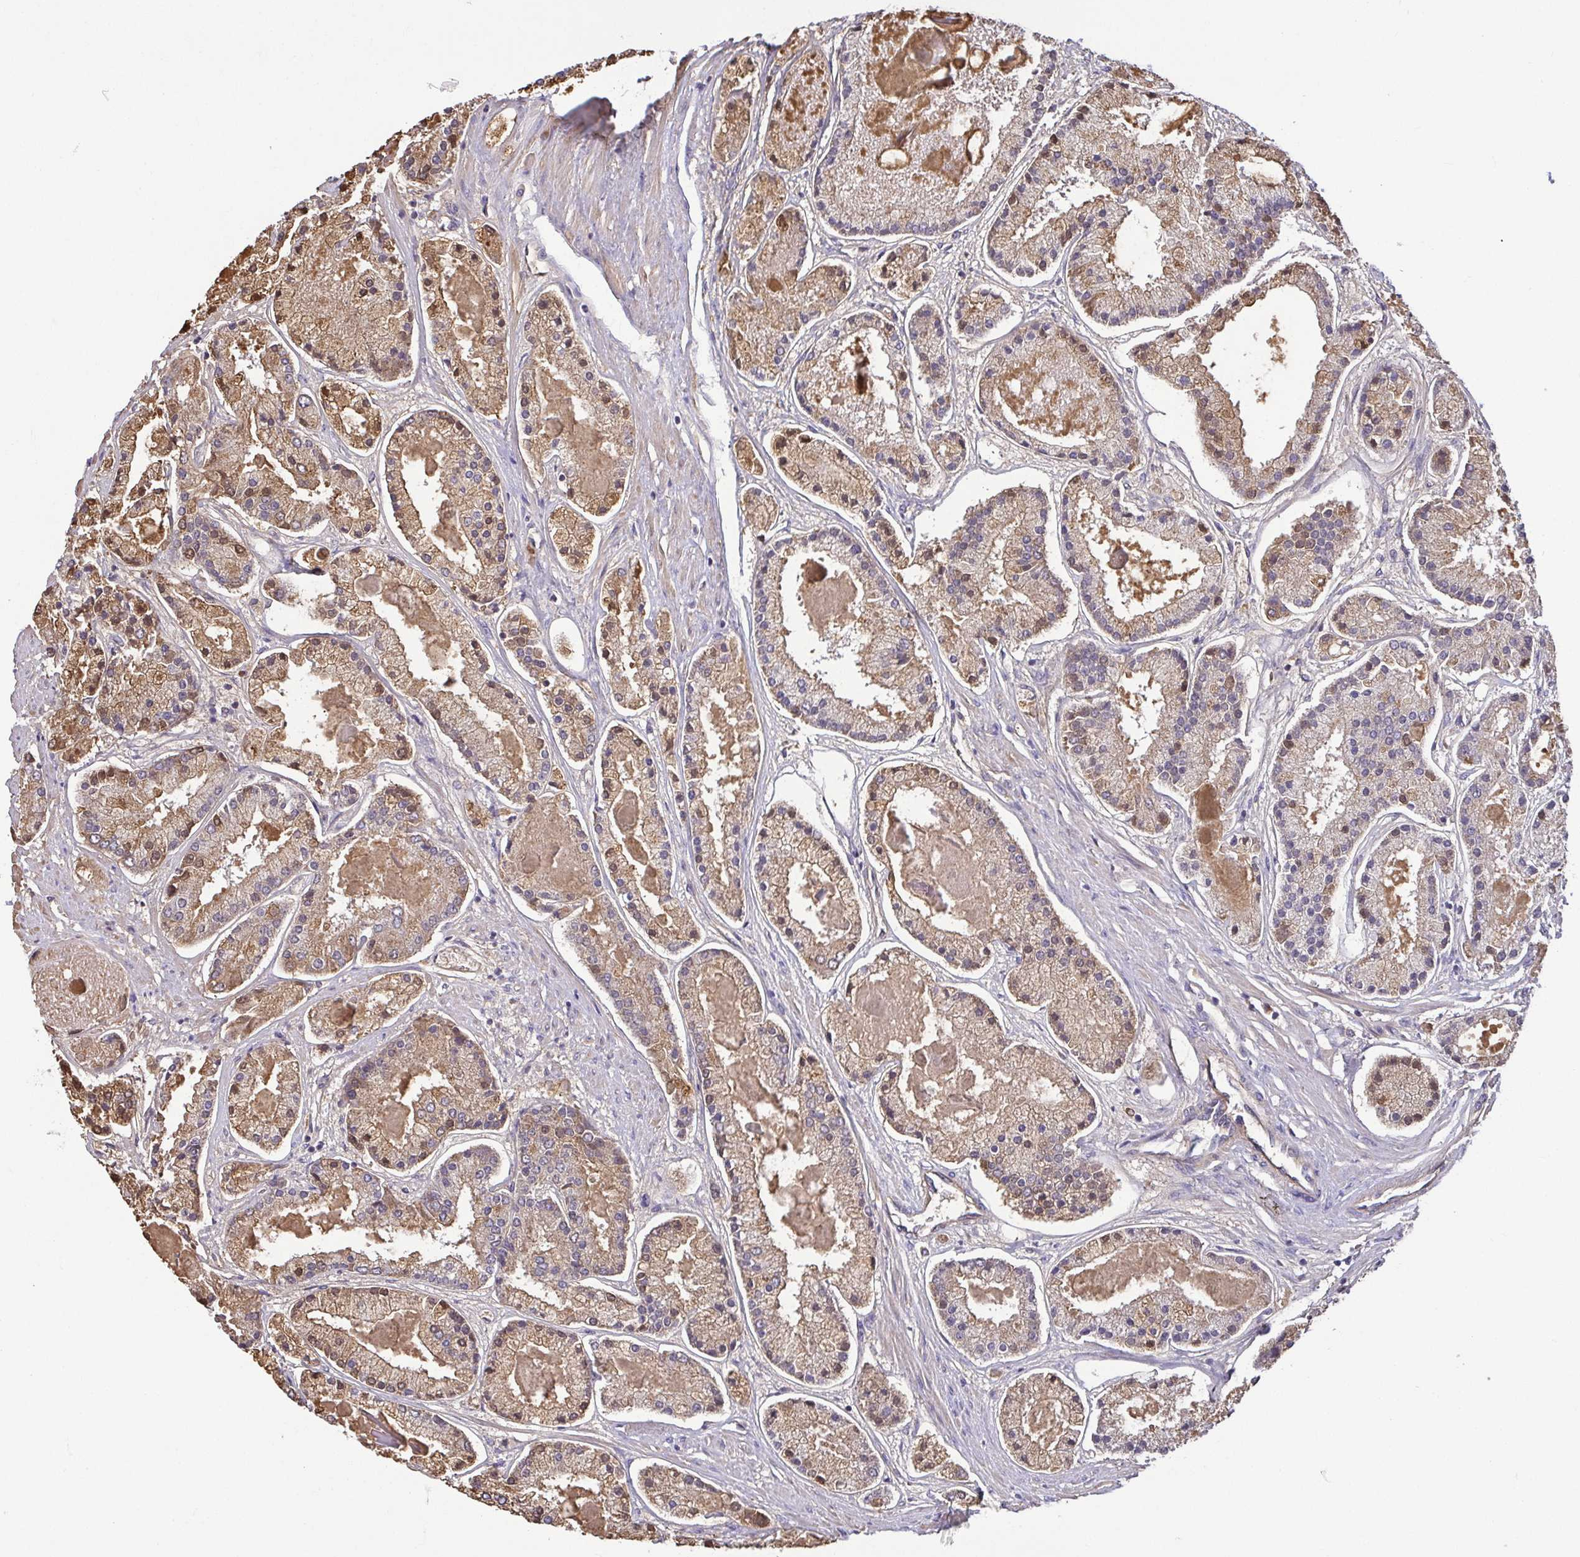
{"staining": {"intensity": "moderate", "quantity": ">75%", "location": "cytoplasmic/membranous"}, "tissue": "prostate cancer", "cell_type": "Tumor cells", "image_type": "cancer", "snomed": [{"axis": "morphology", "description": "Adenocarcinoma, High grade"}, {"axis": "topography", "description": "Prostate"}], "caption": "Adenocarcinoma (high-grade) (prostate) was stained to show a protein in brown. There is medium levels of moderate cytoplasmic/membranous staining in about >75% of tumor cells.", "gene": "OSBPL7", "patient": {"sex": "male", "age": 67}}